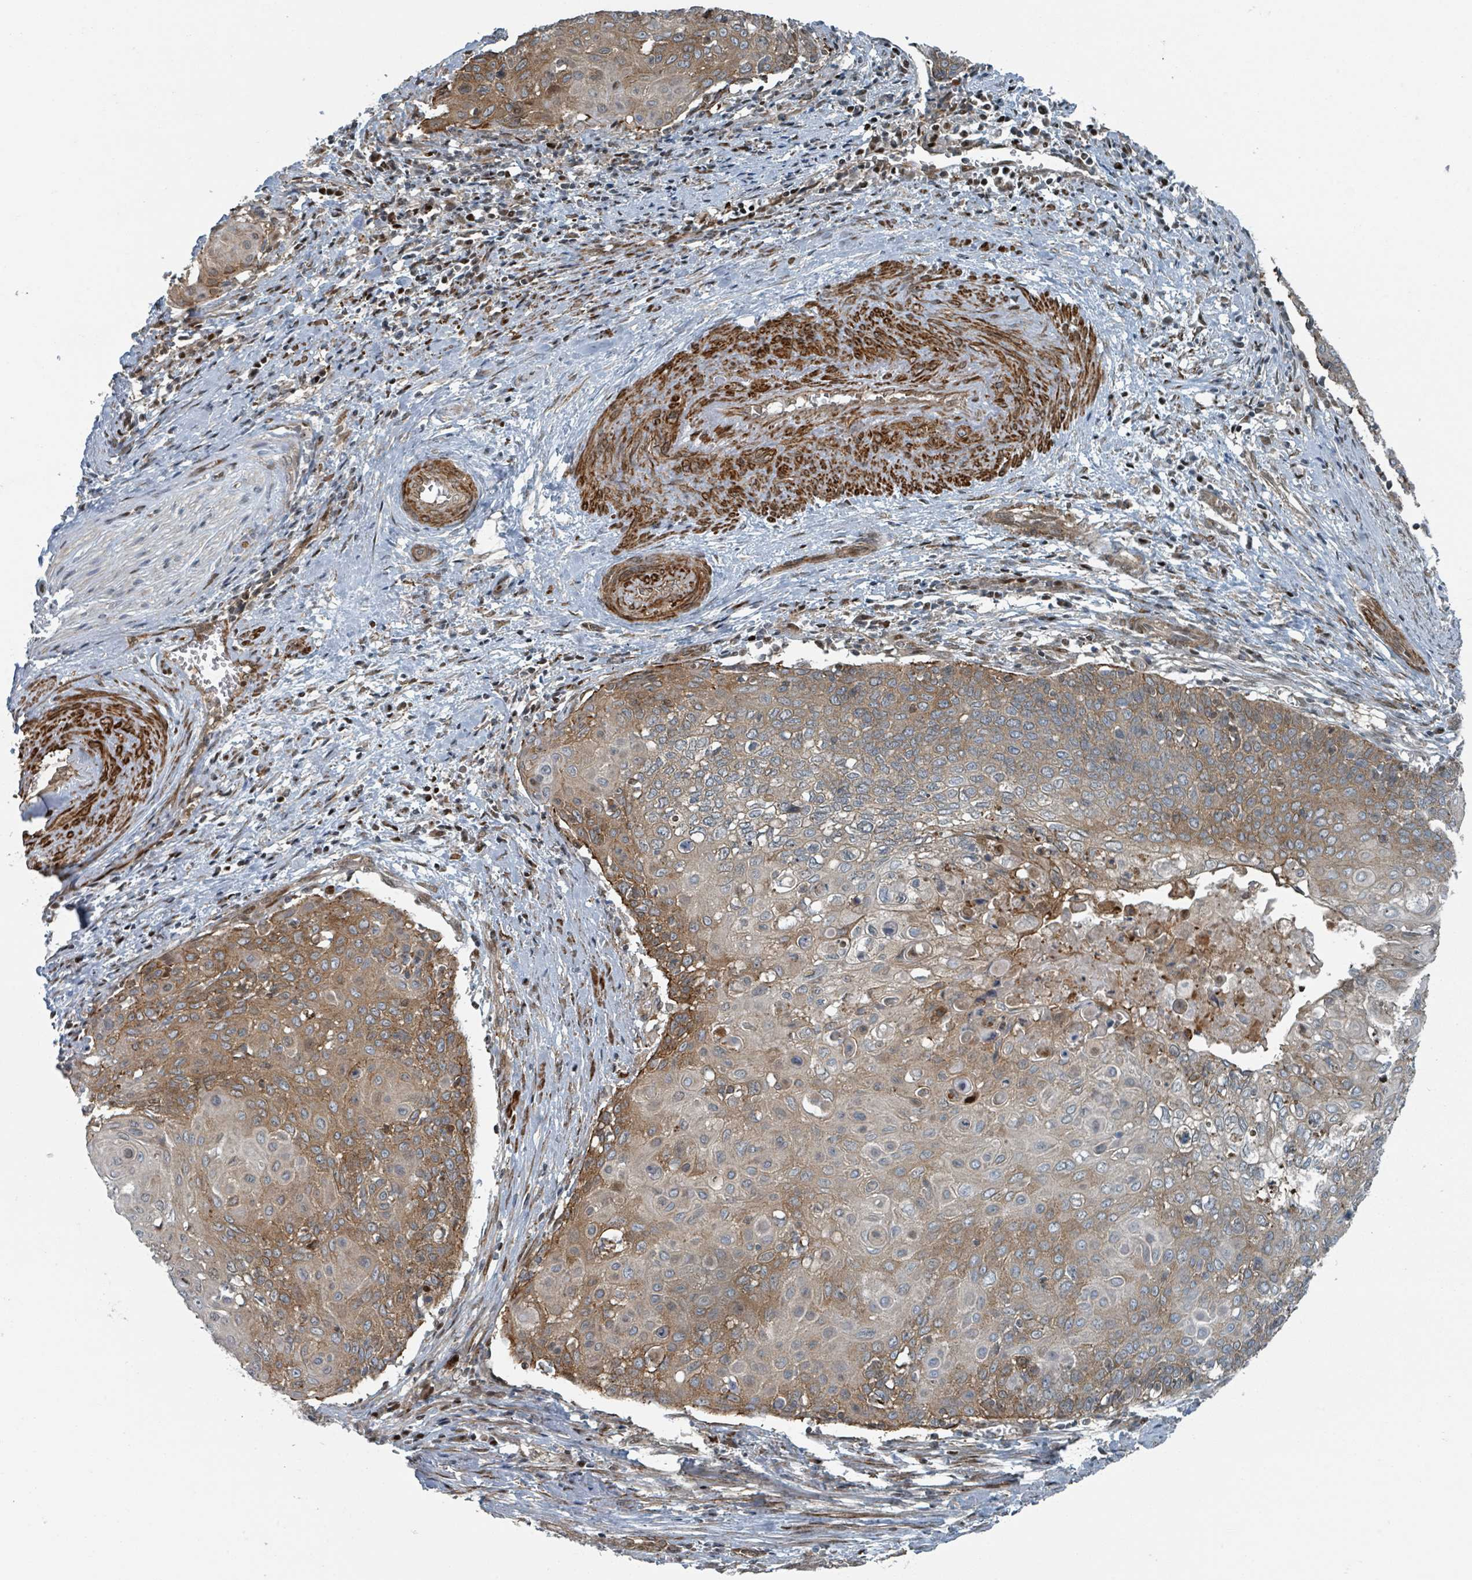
{"staining": {"intensity": "moderate", "quantity": "25%-75%", "location": "cytoplasmic/membranous"}, "tissue": "cervical cancer", "cell_type": "Tumor cells", "image_type": "cancer", "snomed": [{"axis": "morphology", "description": "Squamous cell carcinoma, NOS"}, {"axis": "topography", "description": "Cervix"}], "caption": "Brown immunohistochemical staining in cervical cancer demonstrates moderate cytoplasmic/membranous positivity in approximately 25%-75% of tumor cells.", "gene": "RHPN2", "patient": {"sex": "female", "age": 39}}